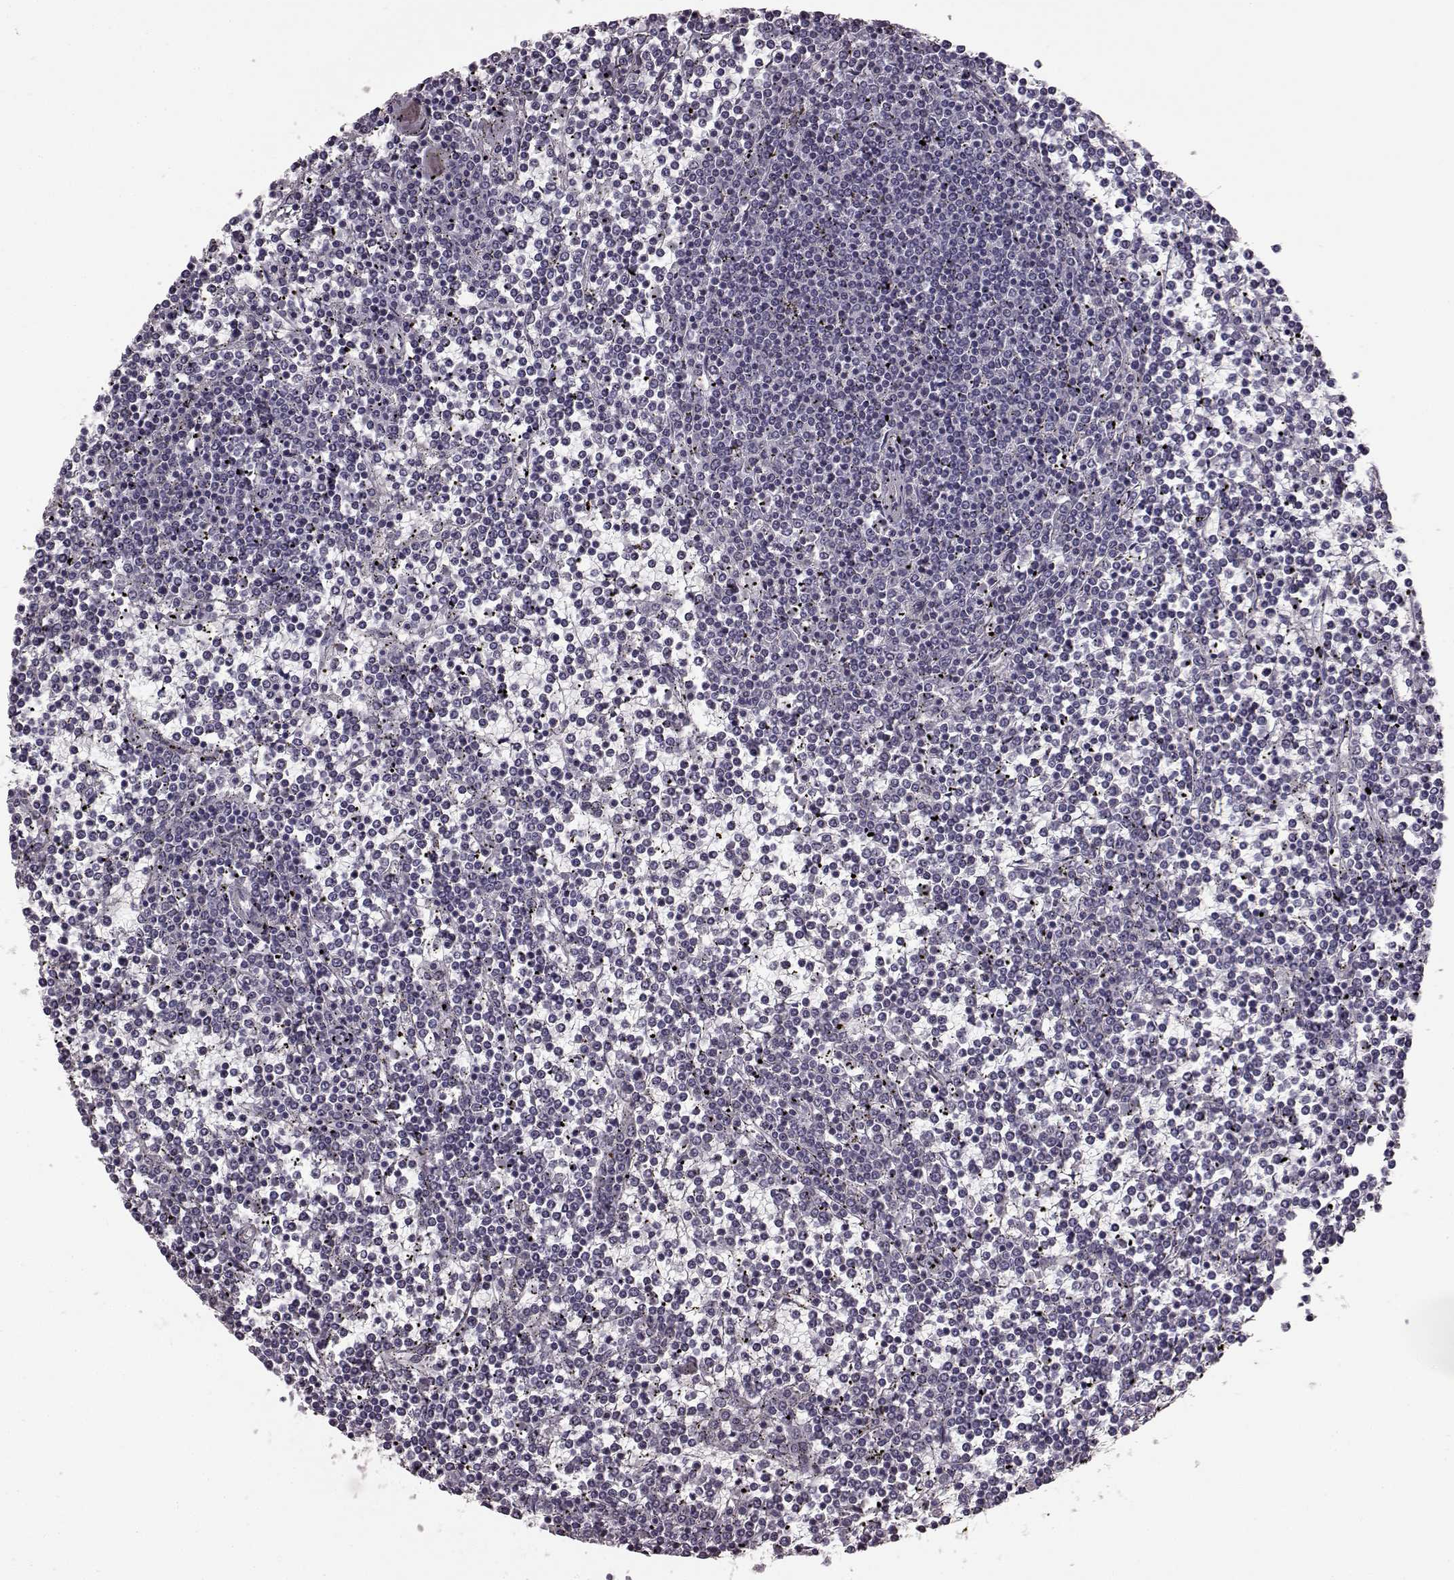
{"staining": {"intensity": "negative", "quantity": "none", "location": "none"}, "tissue": "lymphoma", "cell_type": "Tumor cells", "image_type": "cancer", "snomed": [{"axis": "morphology", "description": "Malignant lymphoma, non-Hodgkin's type, Low grade"}, {"axis": "topography", "description": "Spleen"}], "caption": "The image exhibits no significant expression in tumor cells of low-grade malignant lymphoma, non-Hodgkin's type. (DAB immunohistochemistry (IHC) visualized using brightfield microscopy, high magnification).", "gene": "SLCO3A1", "patient": {"sex": "female", "age": 19}}